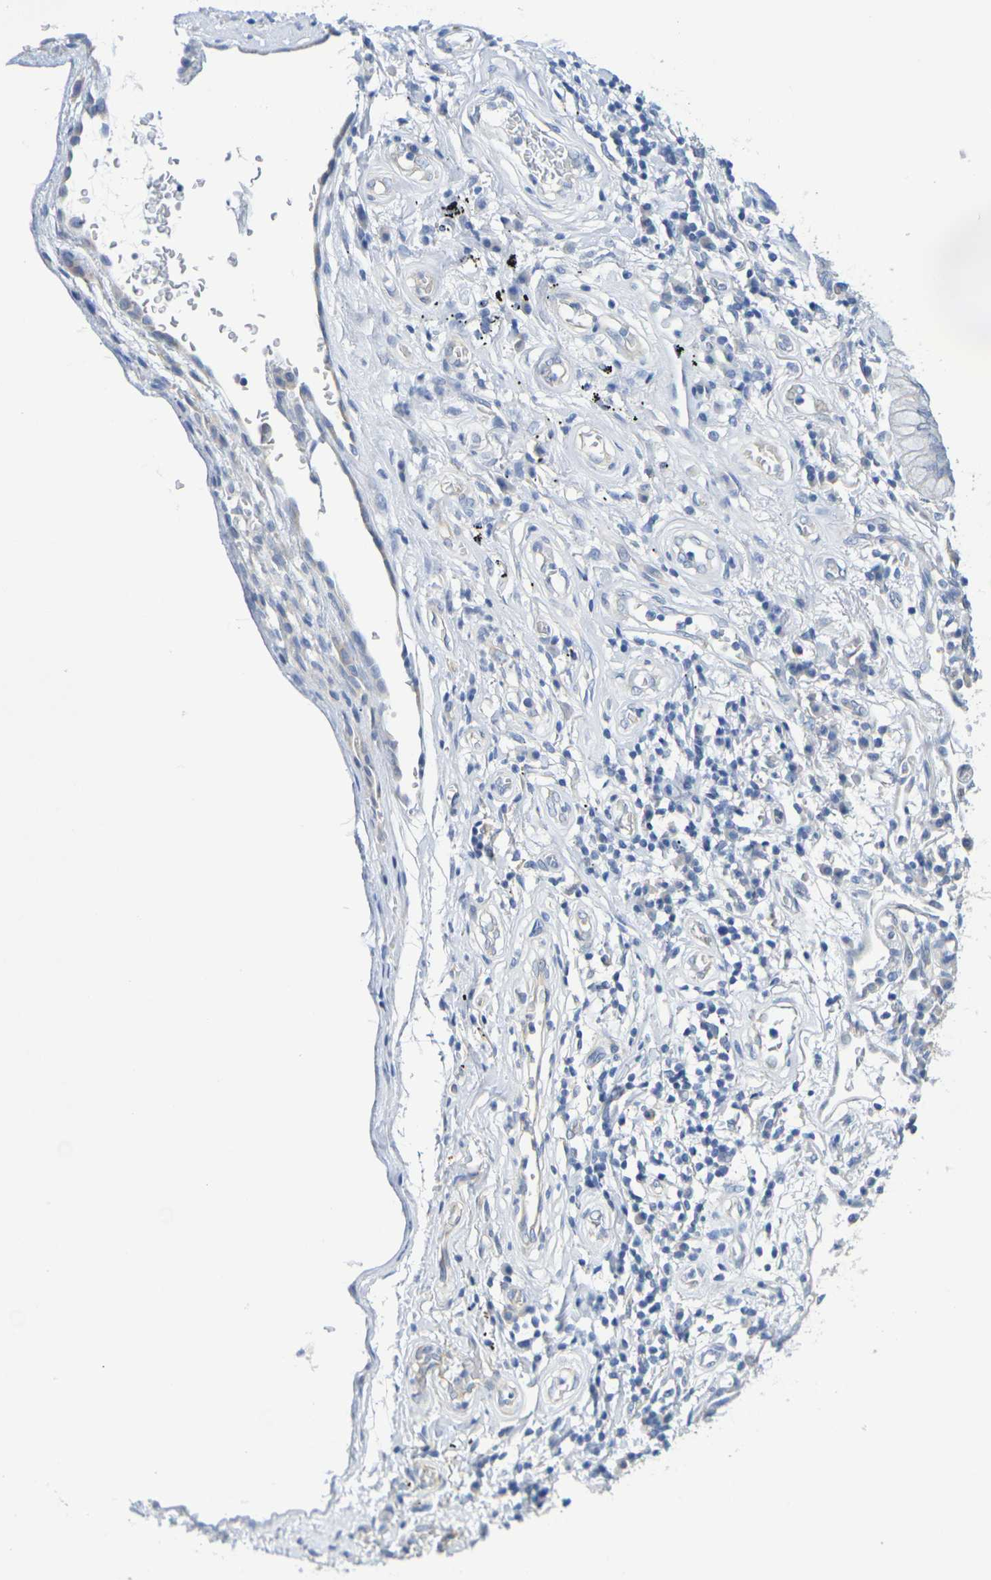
{"staining": {"intensity": "negative", "quantity": "none", "location": "none"}, "tissue": "lung cancer", "cell_type": "Tumor cells", "image_type": "cancer", "snomed": [{"axis": "morphology", "description": "Adenocarcinoma, NOS"}, {"axis": "topography", "description": "Lung"}], "caption": "This micrograph is of lung adenocarcinoma stained with immunohistochemistry to label a protein in brown with the nuclei are counter-stained blue. There is no expression in tumor cells.", "gene": "TMCC3", "patient": {"sex": "female", "age": 70}}